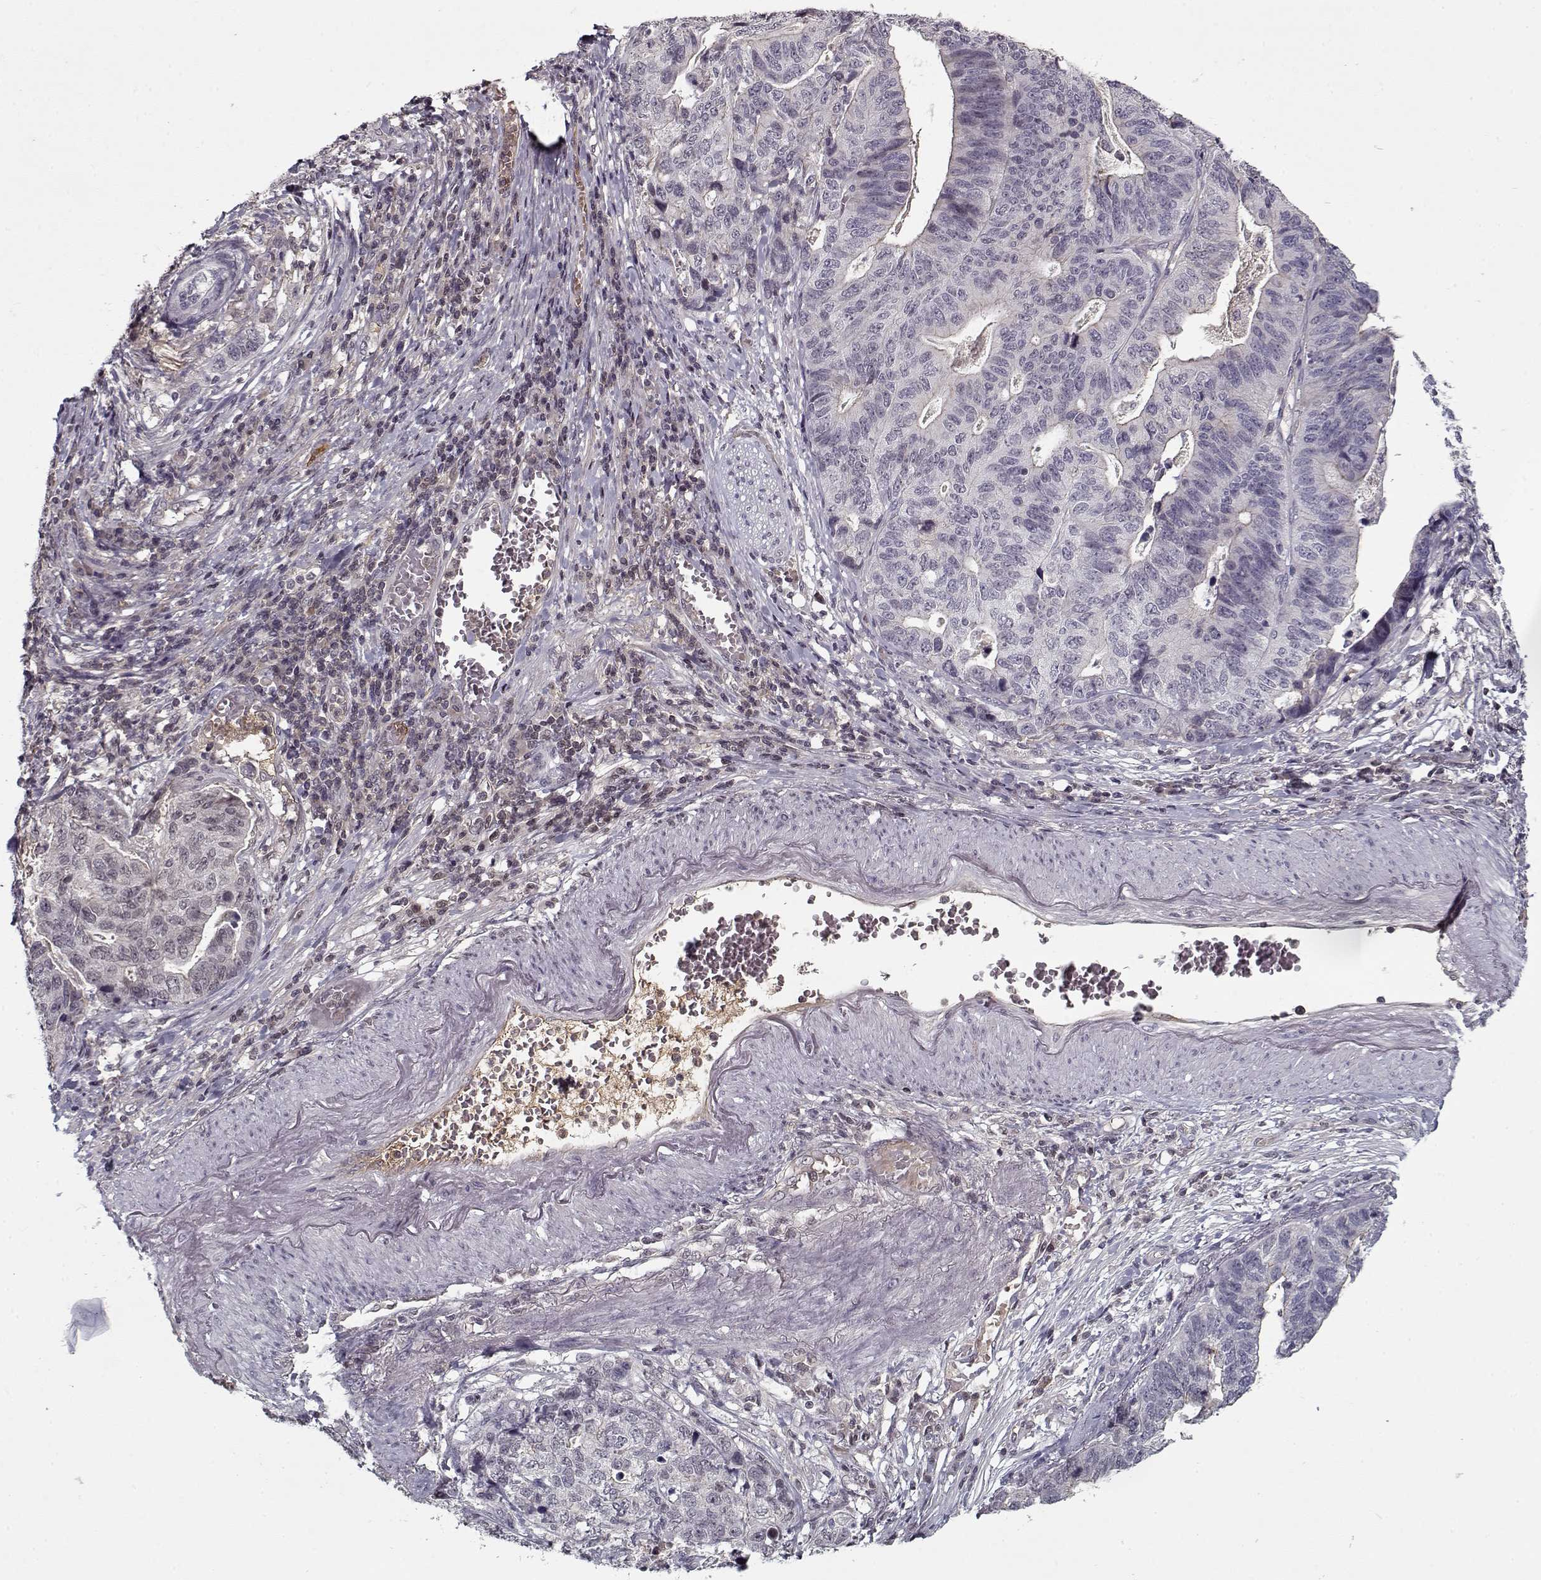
{"staining": {"intensity": "negative", "quantity": "none", "location": "none"}, "tissue": "stomach cancer", "cell_type": "Tumor cells", "image_type": "cancer", "snomed": [{"axis": "morphology", "description": "Adenocarcinoma, NOS"}, {"axis": "topography", "description": "Stomach, upper"}], "caption": "Immunohistochemistry (IHC) of stomach cancer displays no expression in tumor cells.", "gene": "AFM", "patient": {"sex": "female", "age": 67}}